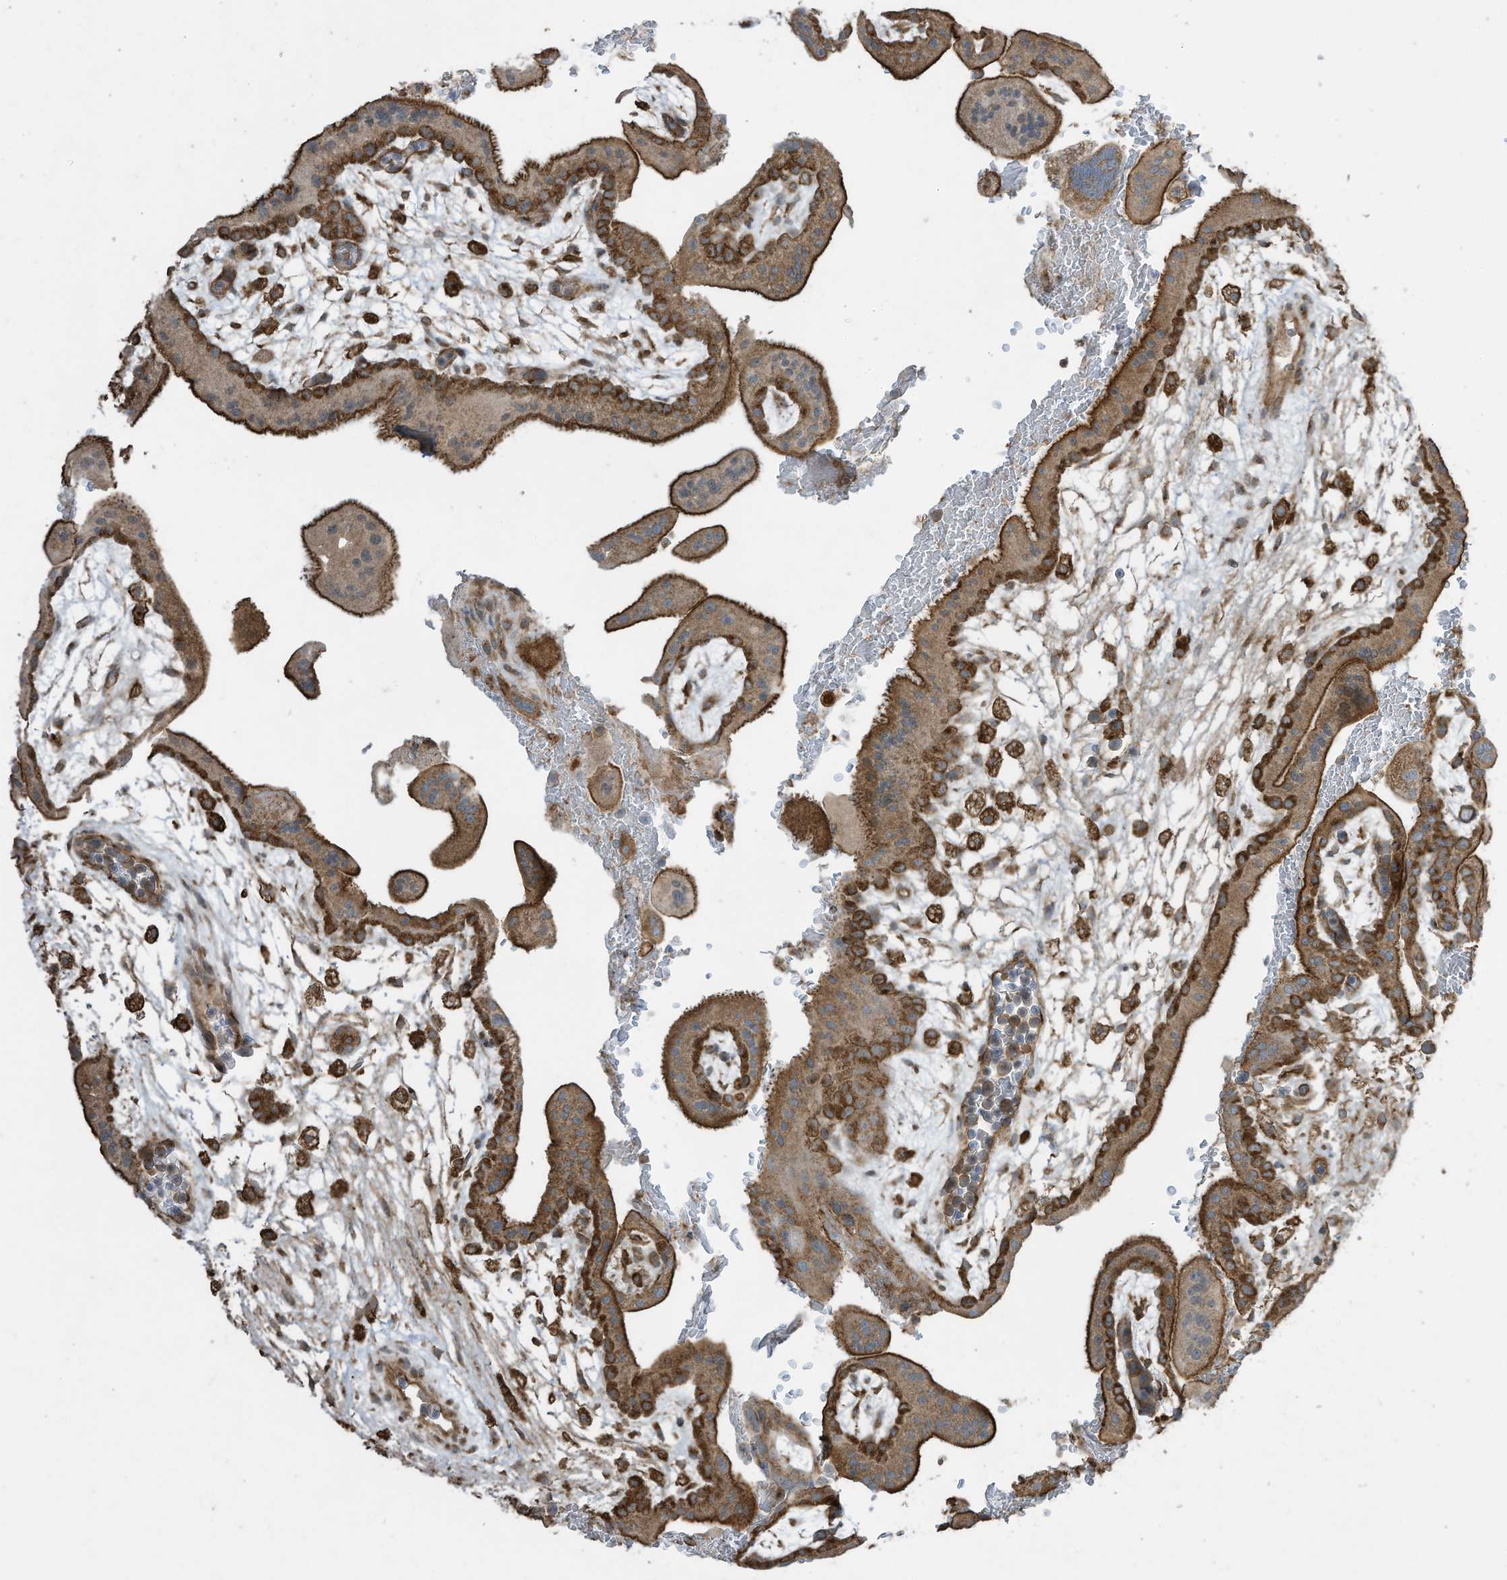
{"staining": {"intensity": "moderate", "quantity": ">75%", "location": "cytoplasmic/membranous"}, "tissue": "placenta", "cell_type": "Trophoblastic cells", "image_type": "normal", "snomed": [{"axis": "morphology", "description": "Normal tissue, NOS"}, {"axis": "topography", "description": "Placenta"}], "caption": "Immunohistochemistry staining of unremarkable placenta, which exhibits medium levels of moderate cytoplasmic/membranous positivity in about >75% of trophoblastic cells indicating moderate cytoplasmic/membranous protein positivity. The staining was performed using DAB (brown) for protein detection and nuclei were counterstained in hematoxylin (blue).", "gene": "CGAS", "patient": {"sex": "female", "age": 35}}